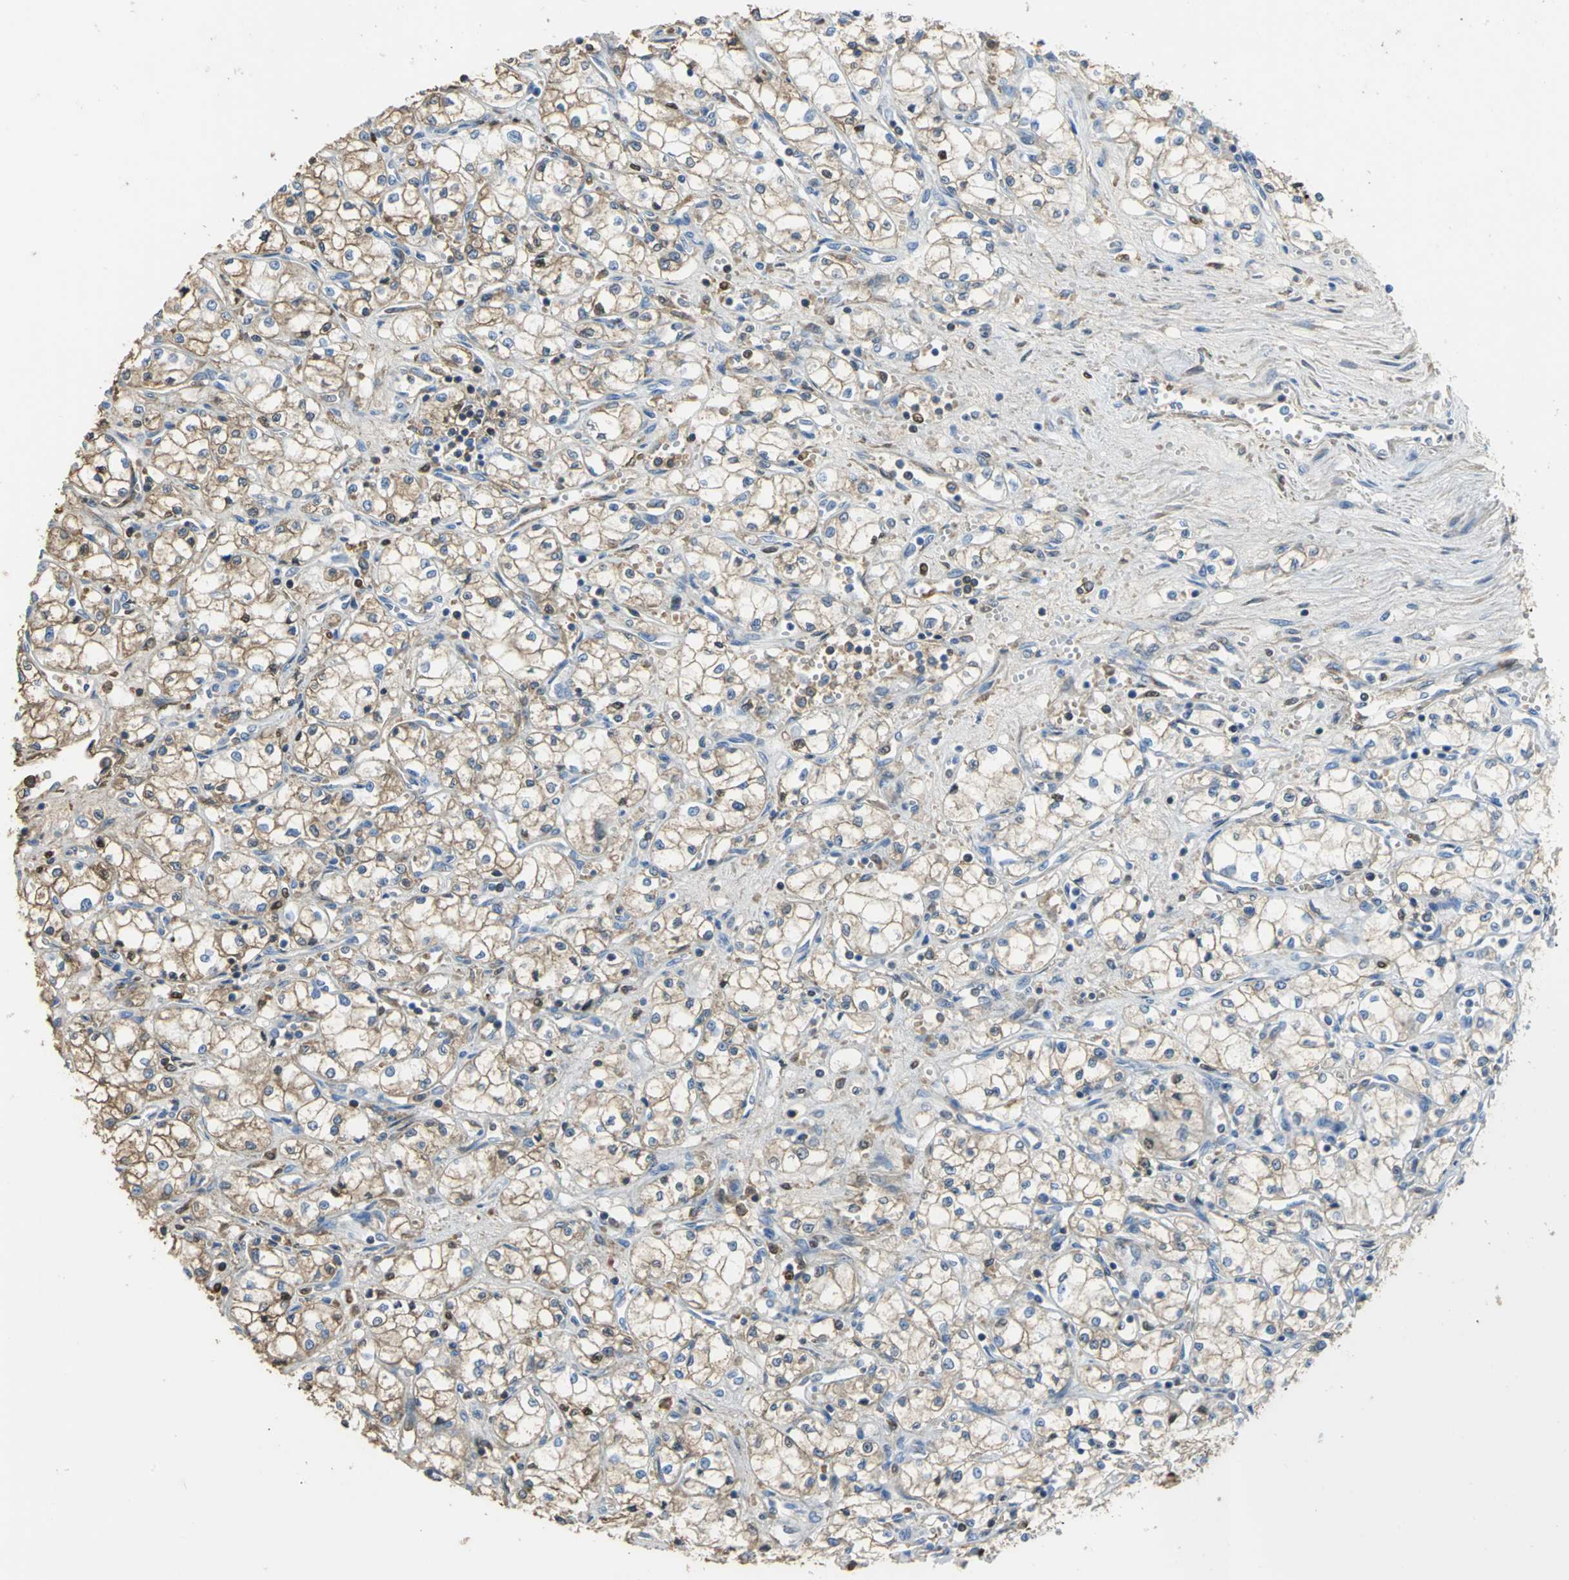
{"staining": {"intensity": "moderate", "quantity": ">75%", "location": "cytoplasmic/membranous"}, "tissue": "renal cancer", "cell_type": "Tumor cells", "image_type": "cancer", "snomed": [{"axis": "morphology", "description": "Normal tissue, NOS"}, {"axis": "morphology", "description": "Adenocarcinoma, NOS"}, {"axis": "topography", "description": "Kidney"}], "caption": "Human renal cancer (adenocarcinoma) stained with a brown dye displays moderate cytoplasmic/membranous positive staining in approximately >75% of tumor cells.", "gene": "GYG2", "patient": {"sex": "male", "age": 59}}